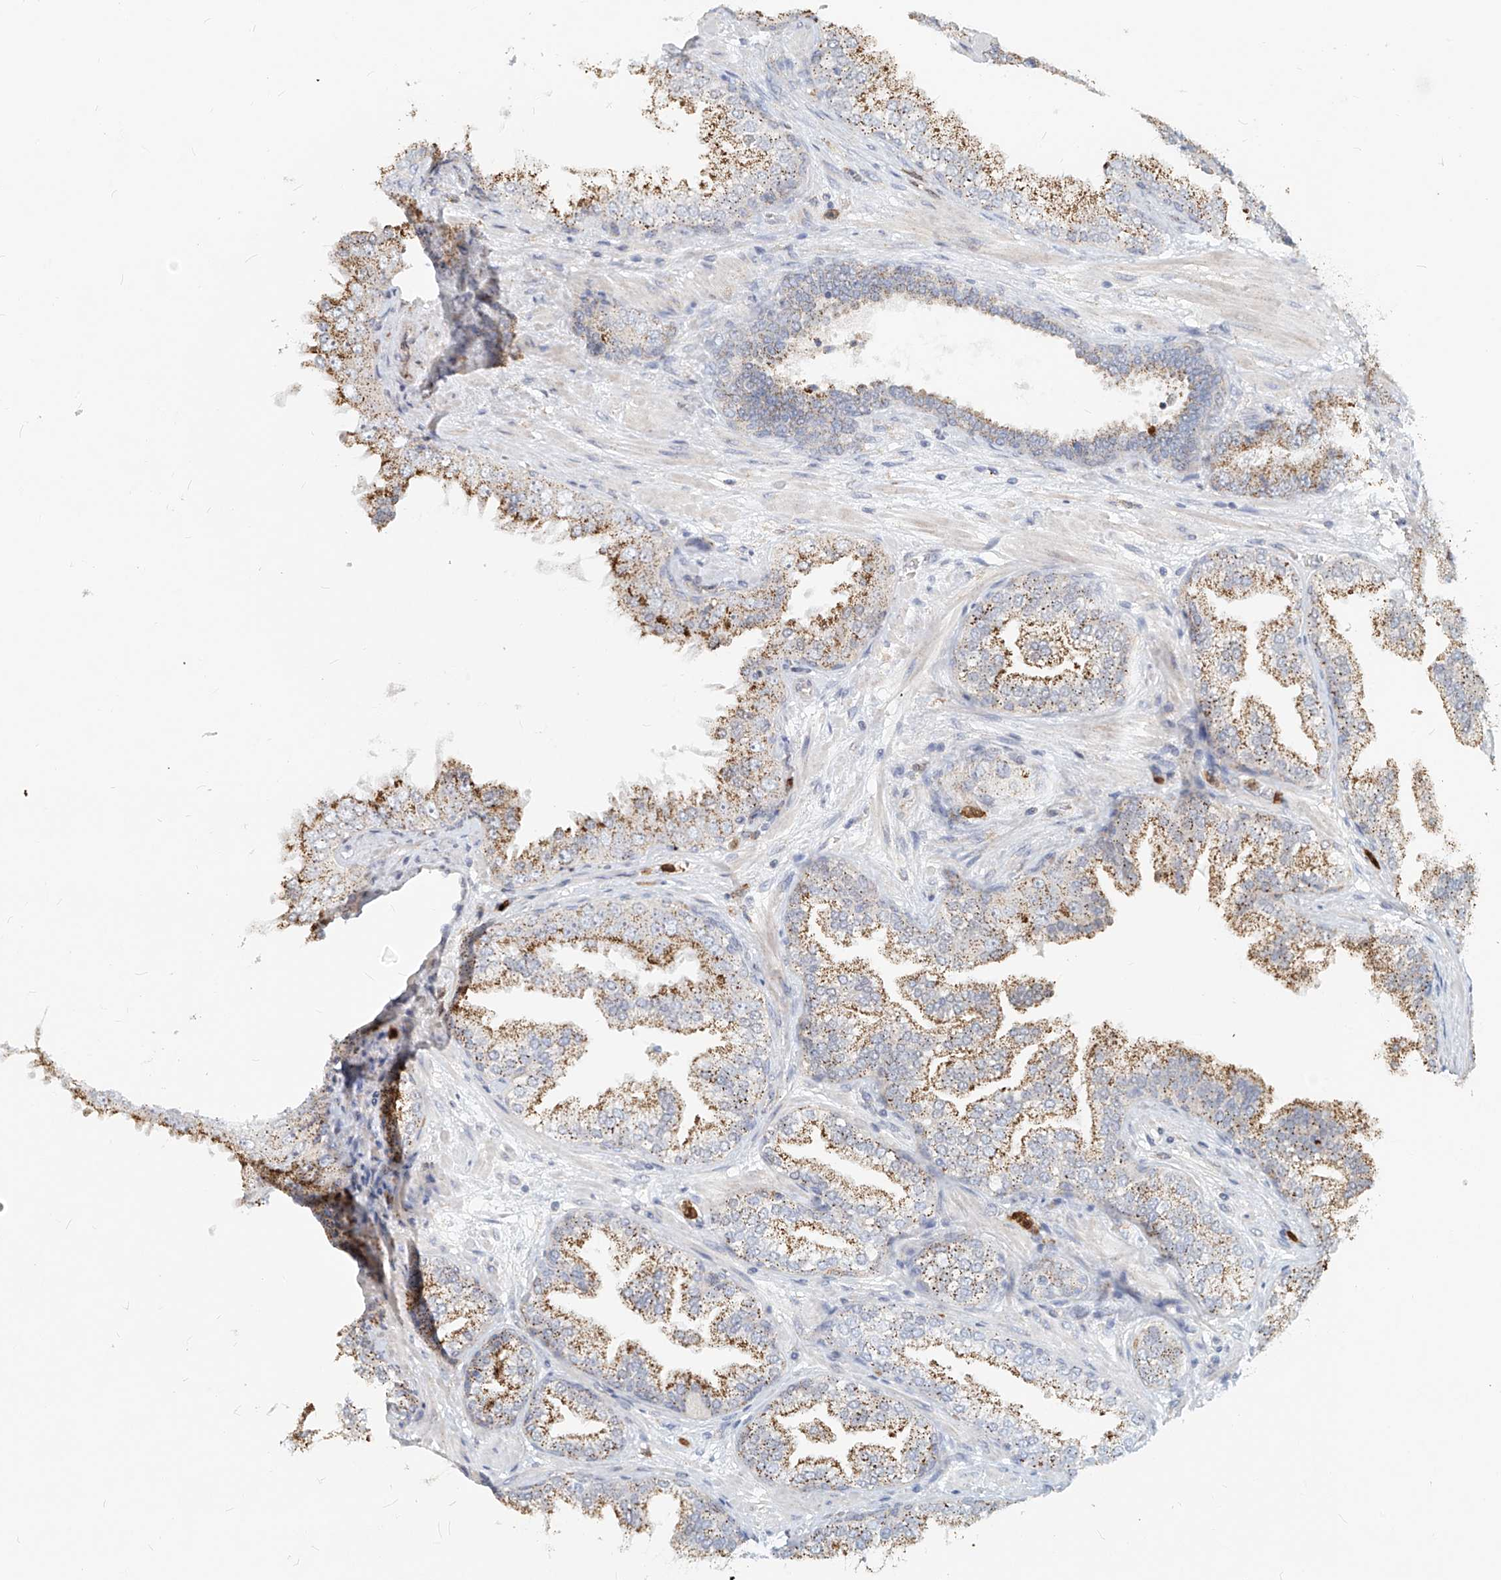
{"staining": {"intensity": "moderate", "quantity": ">75%", "location": "cytoplasmic/membranous"}, "tissue": "prostate cancer", "cell_type": "Tumor cells", "image_type": "cancer", "snomed": [{"axis": "morphology", "description": "Adenocarcinoma, High grade"}, {"axis": "topography", "description": "Prostate"}], "caption": "Immunohistochemistry (DAB) staining of high-grade adenocarcinoma (prostate) demonstrates moderate cytoplasmic/membranous protein positivity in approximately >75% of tumor cells.", "gene": "PTPRA", "patient": {"sex": "male", "age": 58}}